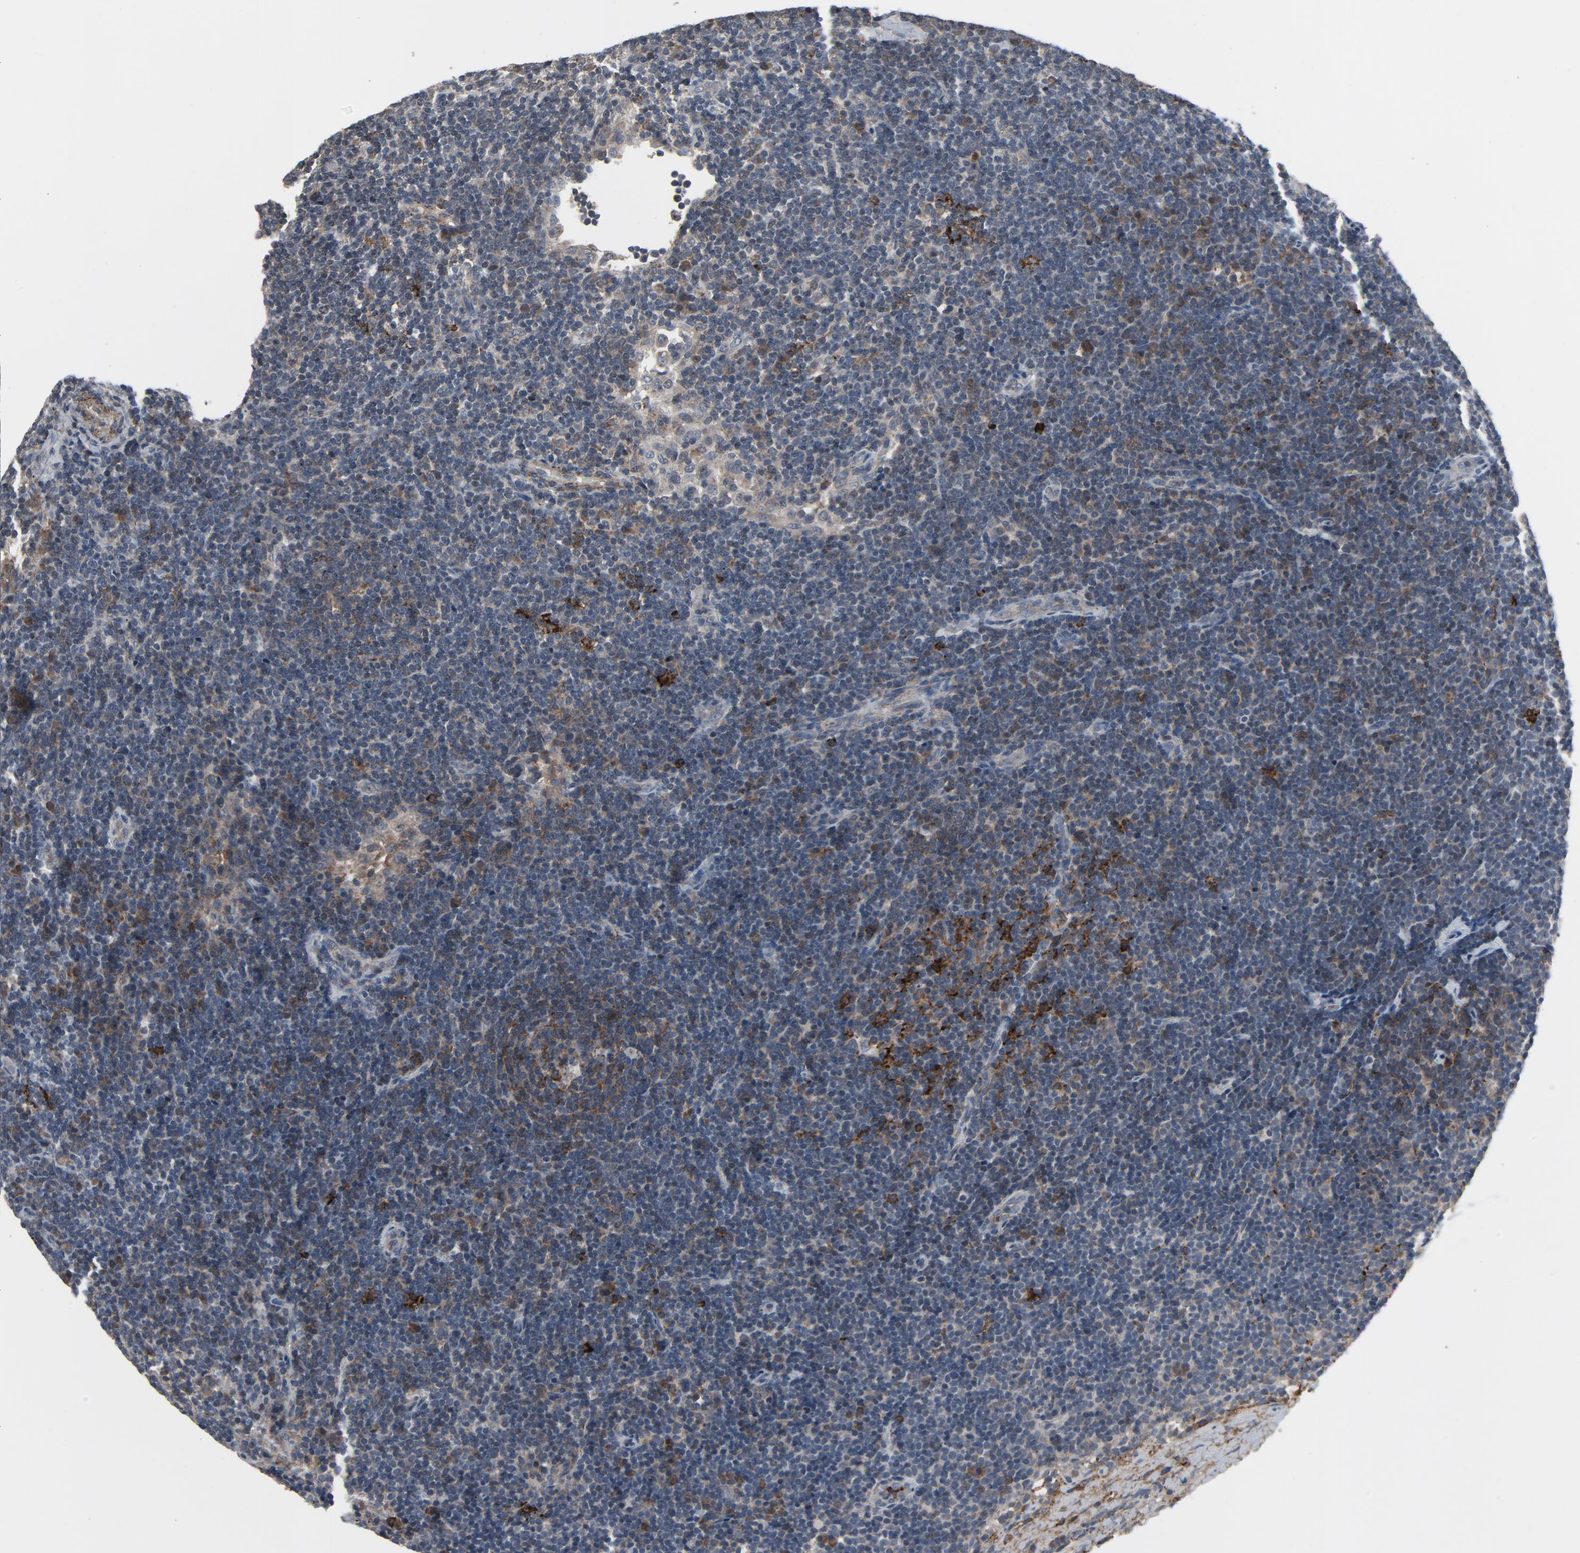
{"staining": {"intensity": "moderate", "quantity": "<25%", "location": "cytoplasmic/membranous"}, "tissue": "lymphoma", "cell_type": "Tumor cells", "image_type": "cancer", "snomed": [{"axis": "morphology", "description": "Malignant lymphoma, non-Hodgkin's type, Low grade"}, {"axis": "topography", "description": "Lymph node"}], "caption": "Protein expression analysis of low-grade malignant lymphoma, non-Hodgkin's type exhibits moderate cytoplasmic/membranous staining in about <25% of tumor cells.", "gene": "PDZD4", "patient": {"sex": "male", "age": 70}}